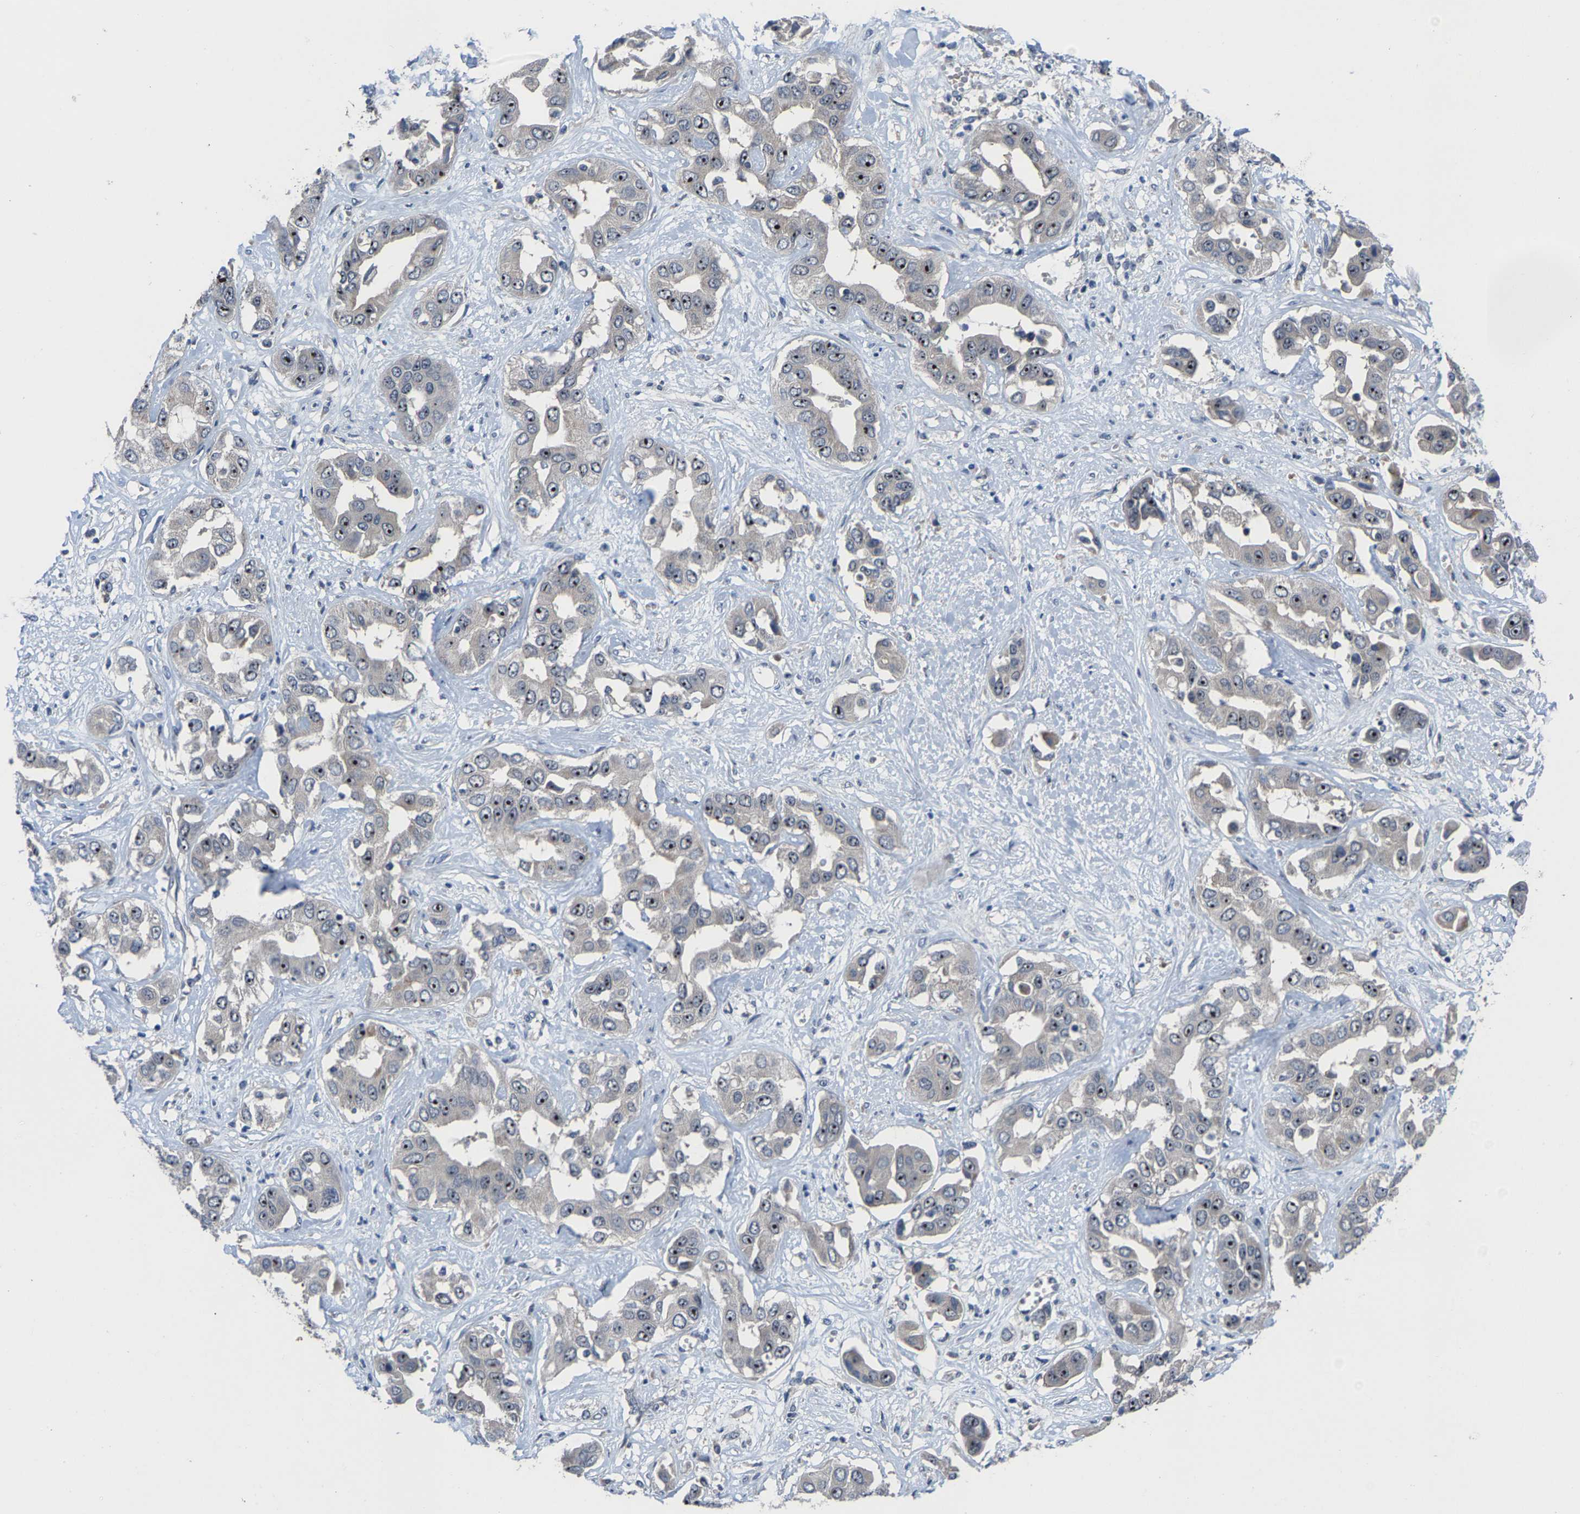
{"staining": {"intensity": "moderate", "quantity": ">75%", "location": "nuclear"}, "tissue": "liver cancer", "cell_type": "Tumor cells", "image_type": "cancer", "snomed": [{"axis": "morphology", "description": "Cholangiocarcinoma"}, {"axis": "topography", "description": "Liver"}], "caption": "About >75% of tumor cells in human cholangiocarcinoma (liver) show moderate nuclear protein expression as visualized by brown immunohistochemical staining.", "gene": "HAUS6", "patient": {"sex": "female", "age": 52}}